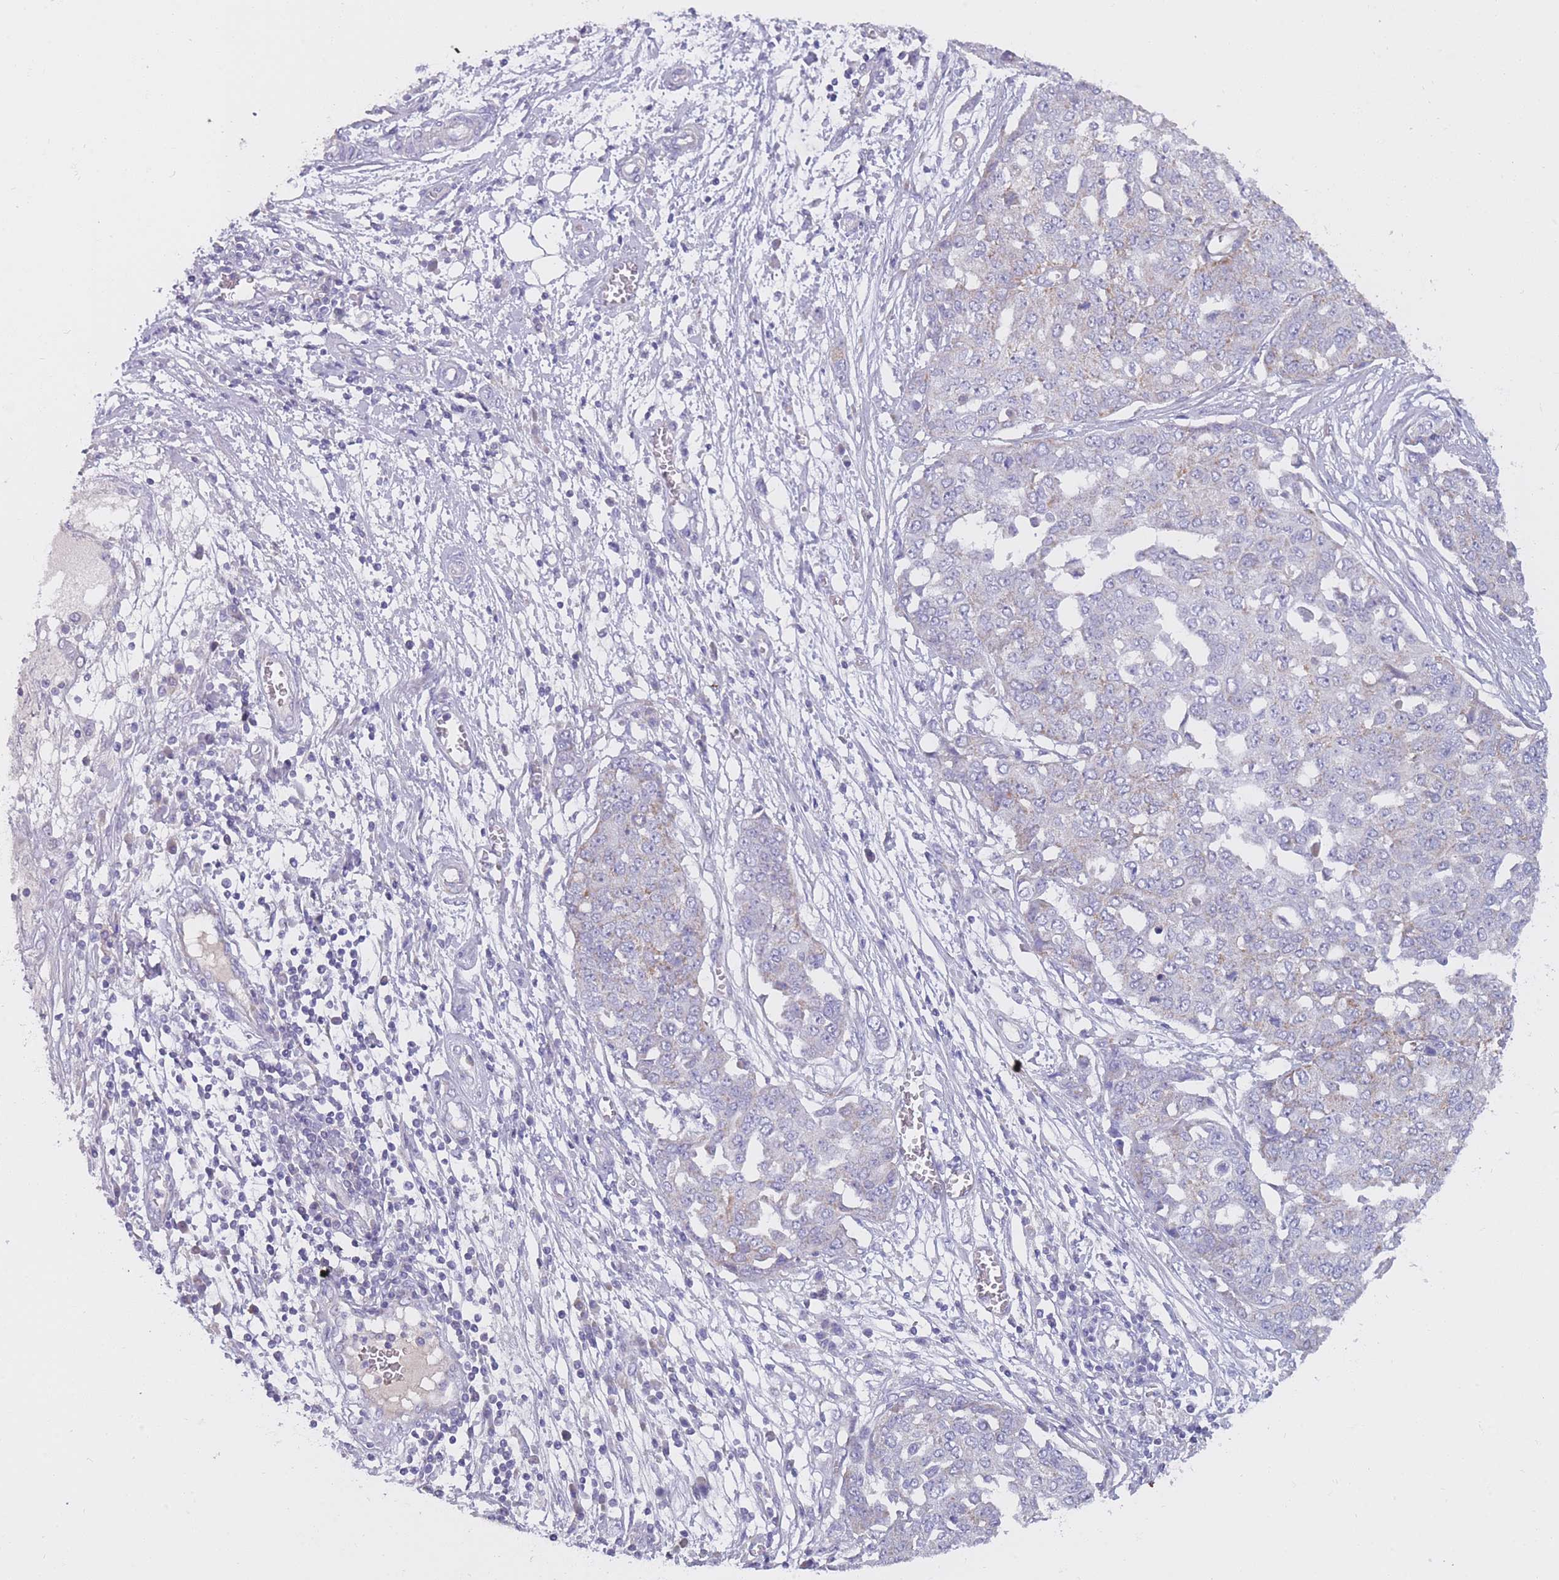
{"staining": {"intensity": "weak", "quantity": "<25%", "location": "cytoplasmic/membranous"}, "tissue": "ovarian cancer", "cell_type": "Tumor cells", "image_type": "cancer", "snomed": [{"axis": "morphology", "description": "Cystadenocarcinoma, serous, NOS"}, {"axis": "topography", "description": "Soft tissue"}, {"axis": "topography", "description": "Ovary"}], "caption": "Histopathology image shows no protein expression in tumor cells of ovarian cancer tissue. The staining is performed using DAB (3,3'-diaminobenzidine) brown chromogen with nuclei counter-stained in using hematoxylin.", "gene": "MRPS14", "patient": {"sex": "female", "age": 57}}